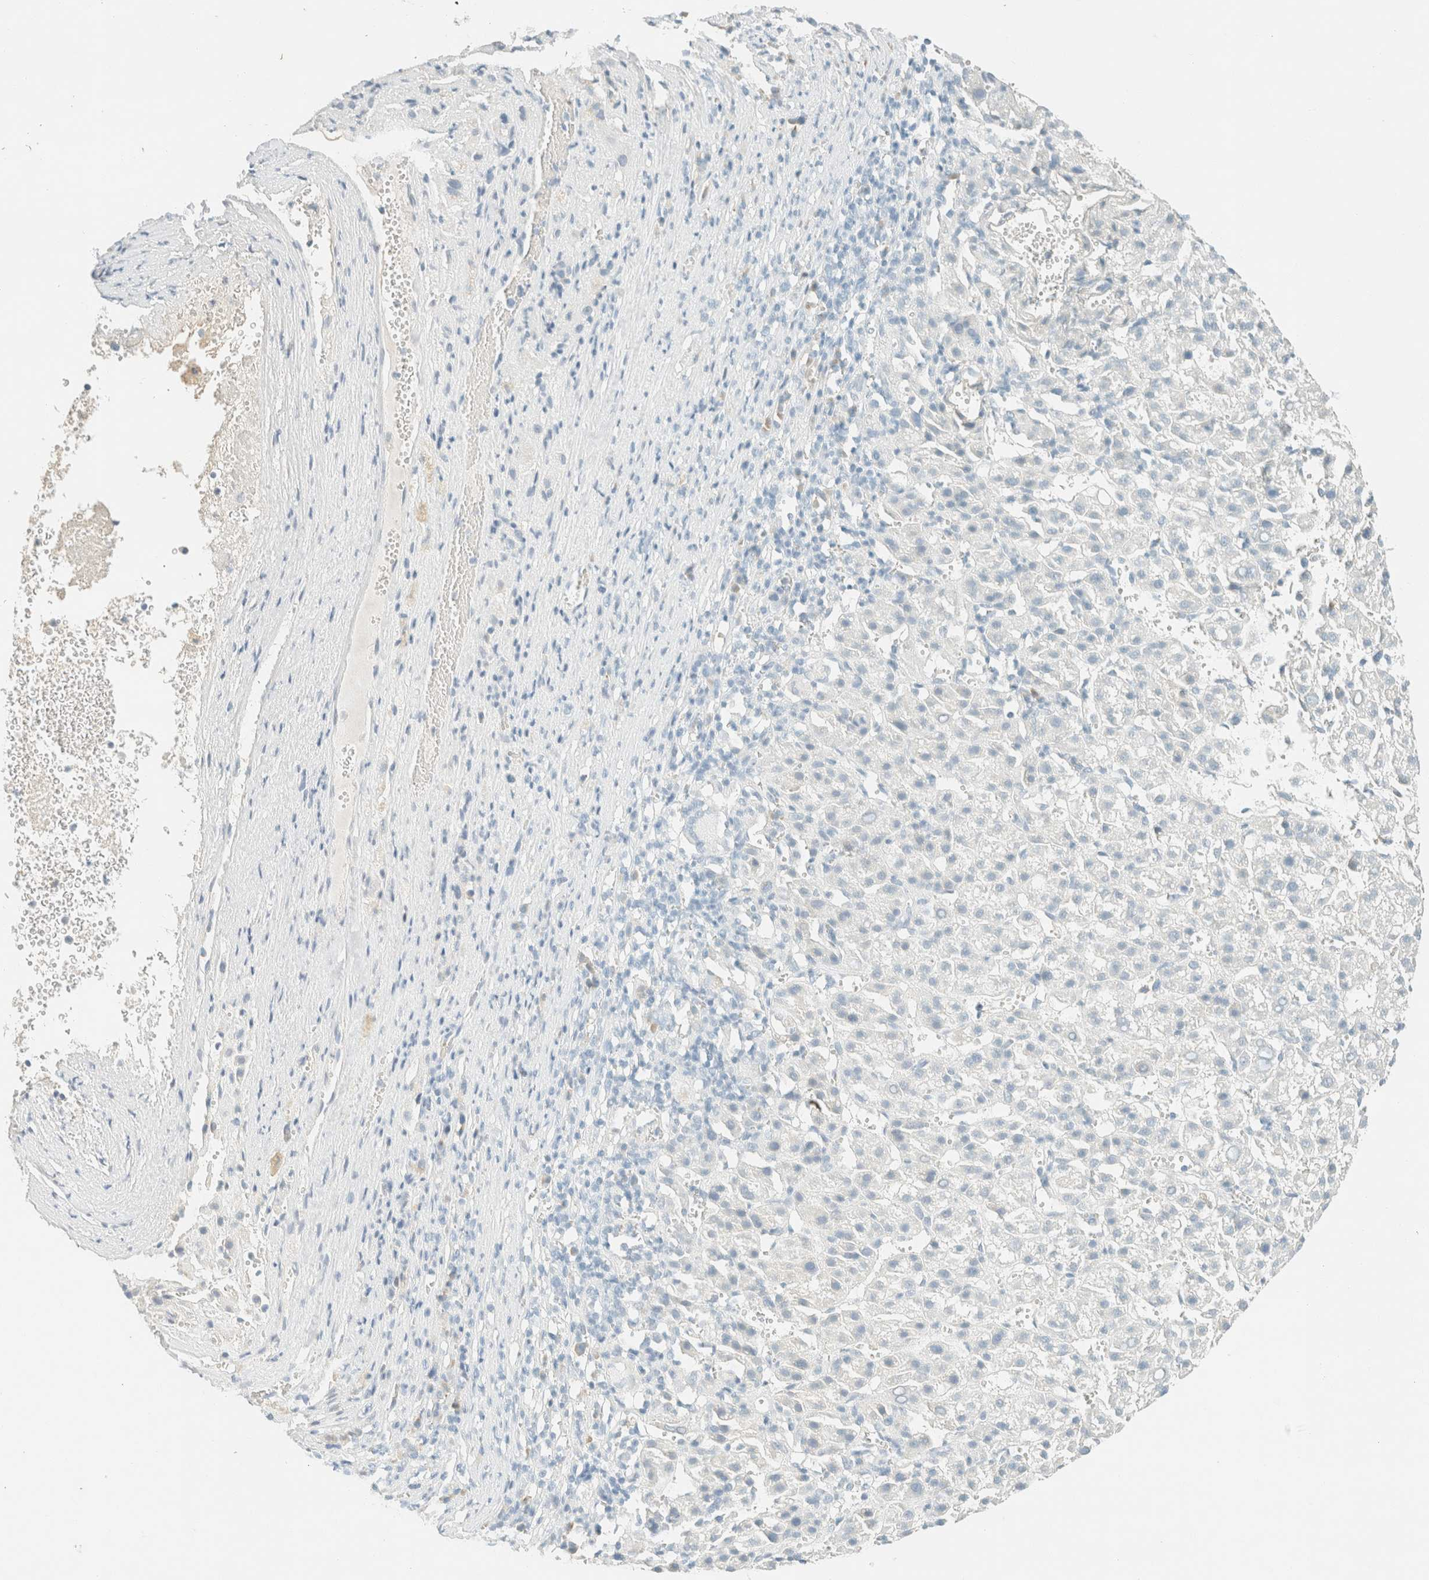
{"staining": {"intensity": "negative", "quantity": "none", "location": "none"}, "tissue": "liver cancer", "cell_type": "Tumor cells", "image_type": "cancer", "snomed": [{"axis": "morphology", "description": "Carcinoma, Hepatocellular, NOS"}, {"axis": "topography", "description": "Liver"}], "caption": "Immunohistochemical staining of liver cancer (hepatocellular carcinoma) shows no significant positivity in tumor cells. (DAB IHC, high magnification).", "gene": "GPA33", "patient": {"sex": "female", "age": 58}}